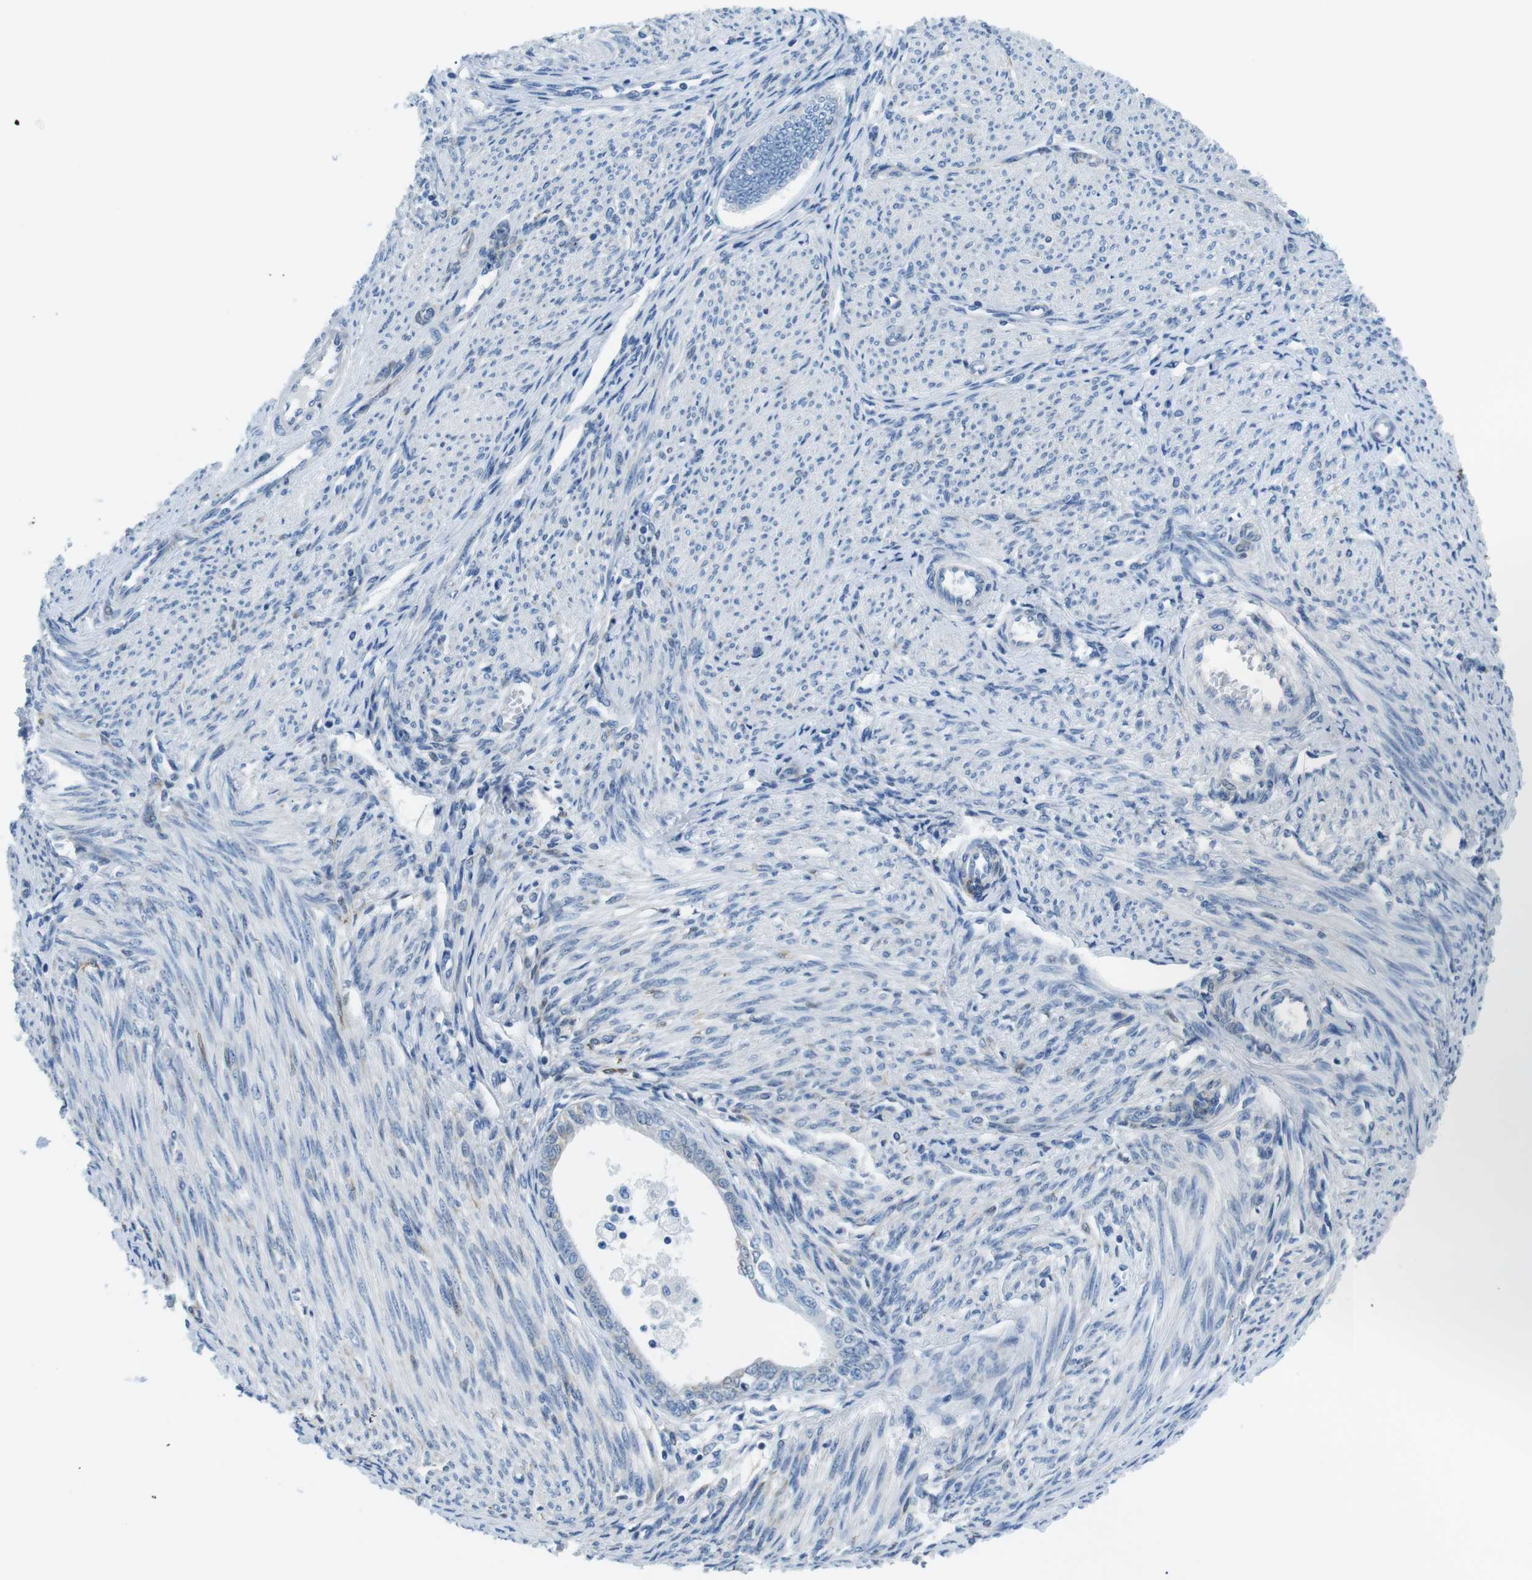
{"staining": {"intensity": "negative", "quantity": "none", "location": "none"}, "tissue": "endometrial cancer", "cell_type": "Tumor cells", "image_type": "cancer", "snomed": [{"axis": "morphology", "description": "Adenocarcinoma, NOS"}, {"axis": "topography", "description": "Endometrium"}], "caption": "IHC histopathology image of human adenocarcinoma (endometrial) stained for a protein (brown), which demonstrates no positivity in tumor cells.", "gene": "PHLDA1", "patient": {"sex": "female", "age": 58}}